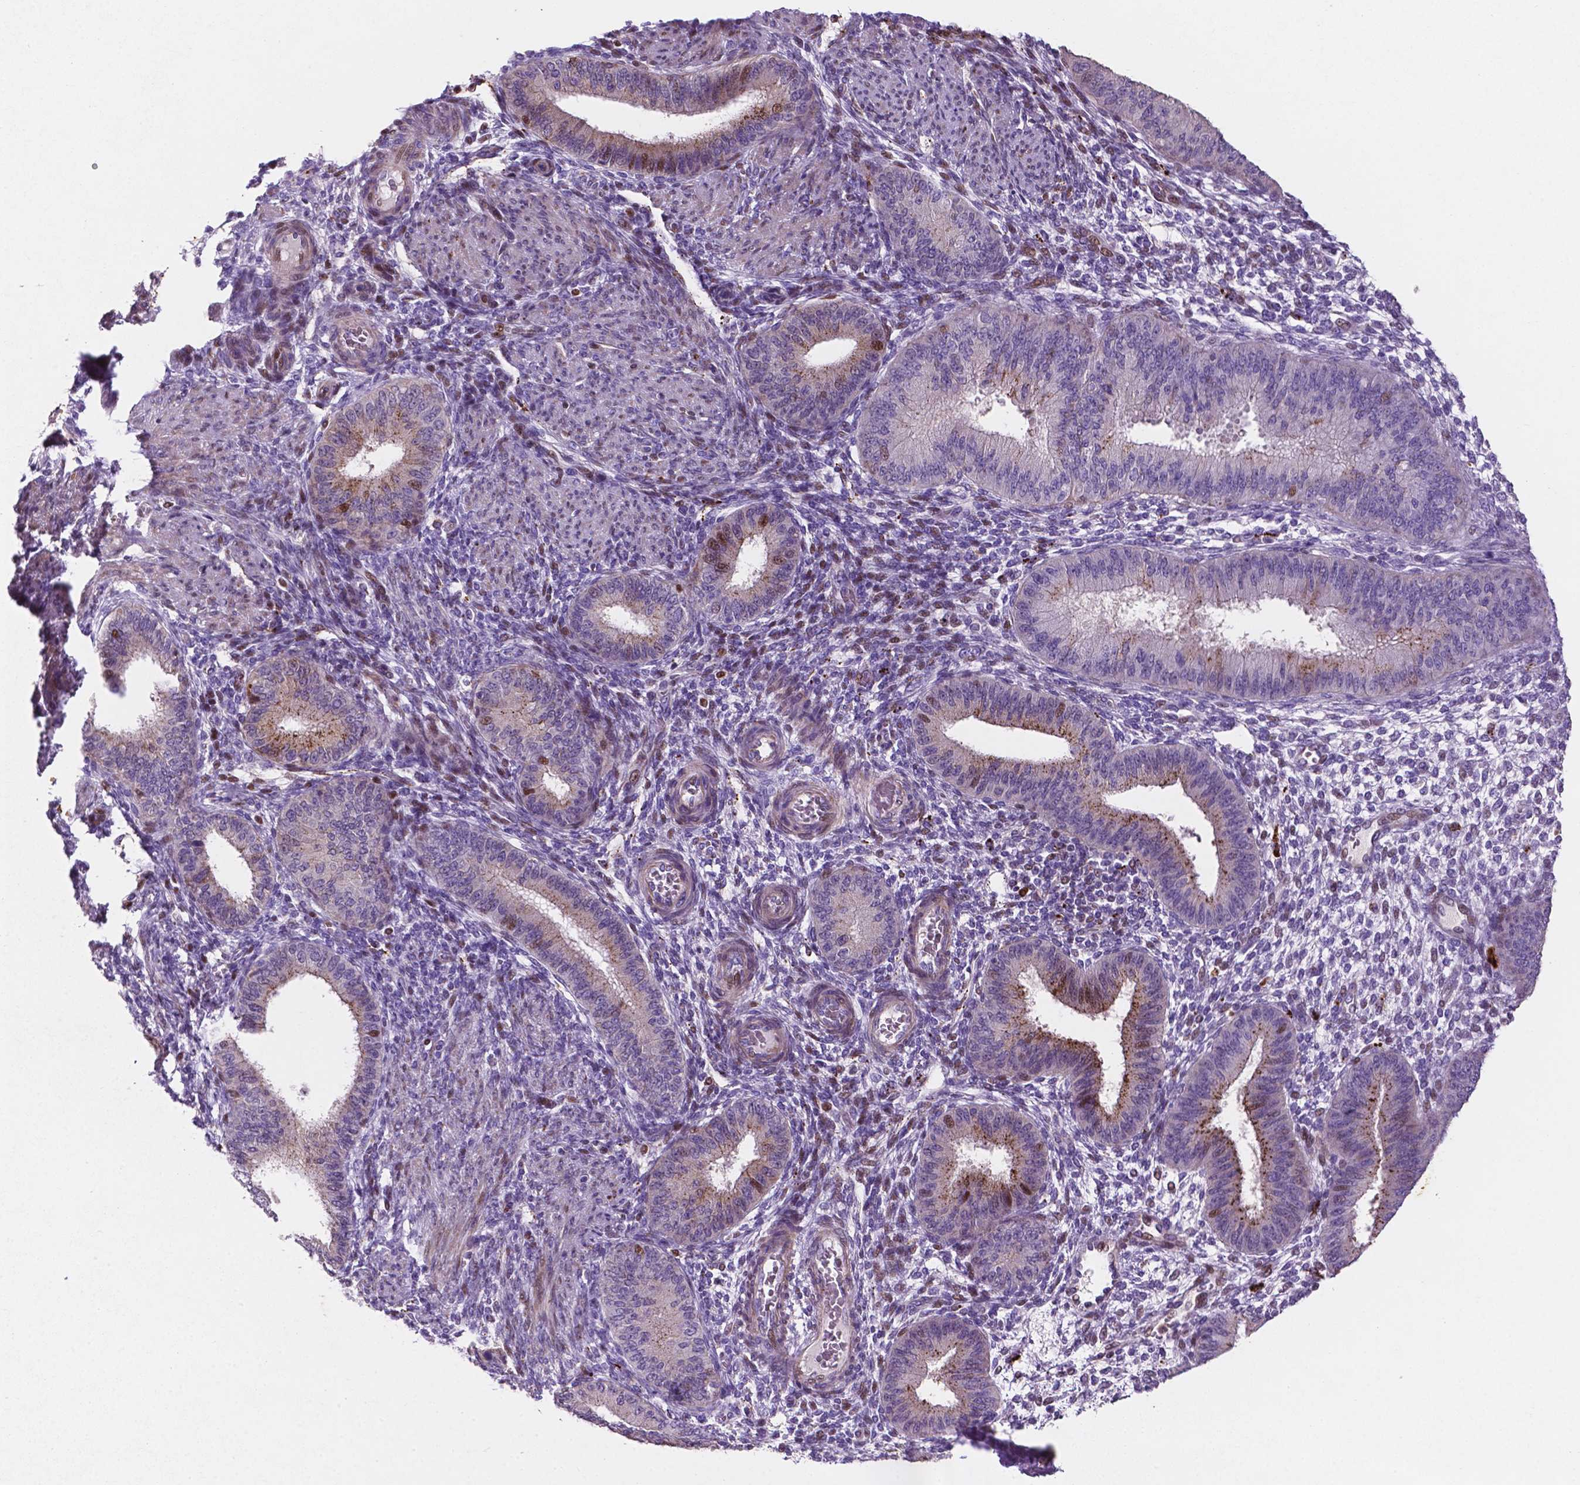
{"staining": {"intensity": "moderate", "quantity": "<25%", "location": "nuclear"}, "tissue": "endometrium", "cell_type": "Cells in endometrial stroma", "image_type": "normal", "snomed": [{"axis": "morphology", "description": "Normal tissue, NOS"}, {"axis": "topography", "description": "Endometrium"}], "caption": "Cells in endometrial stroma display low levels of moderate nuclear staining in about <25% of cells in benign endometrium. The staining is performed using DAB brown chromogen to label protein expression. The nuclei are counter-stained blue using hematoxylin.", "gene": "TM4SF20", "patient": {"sex": "female", "age": 39}}